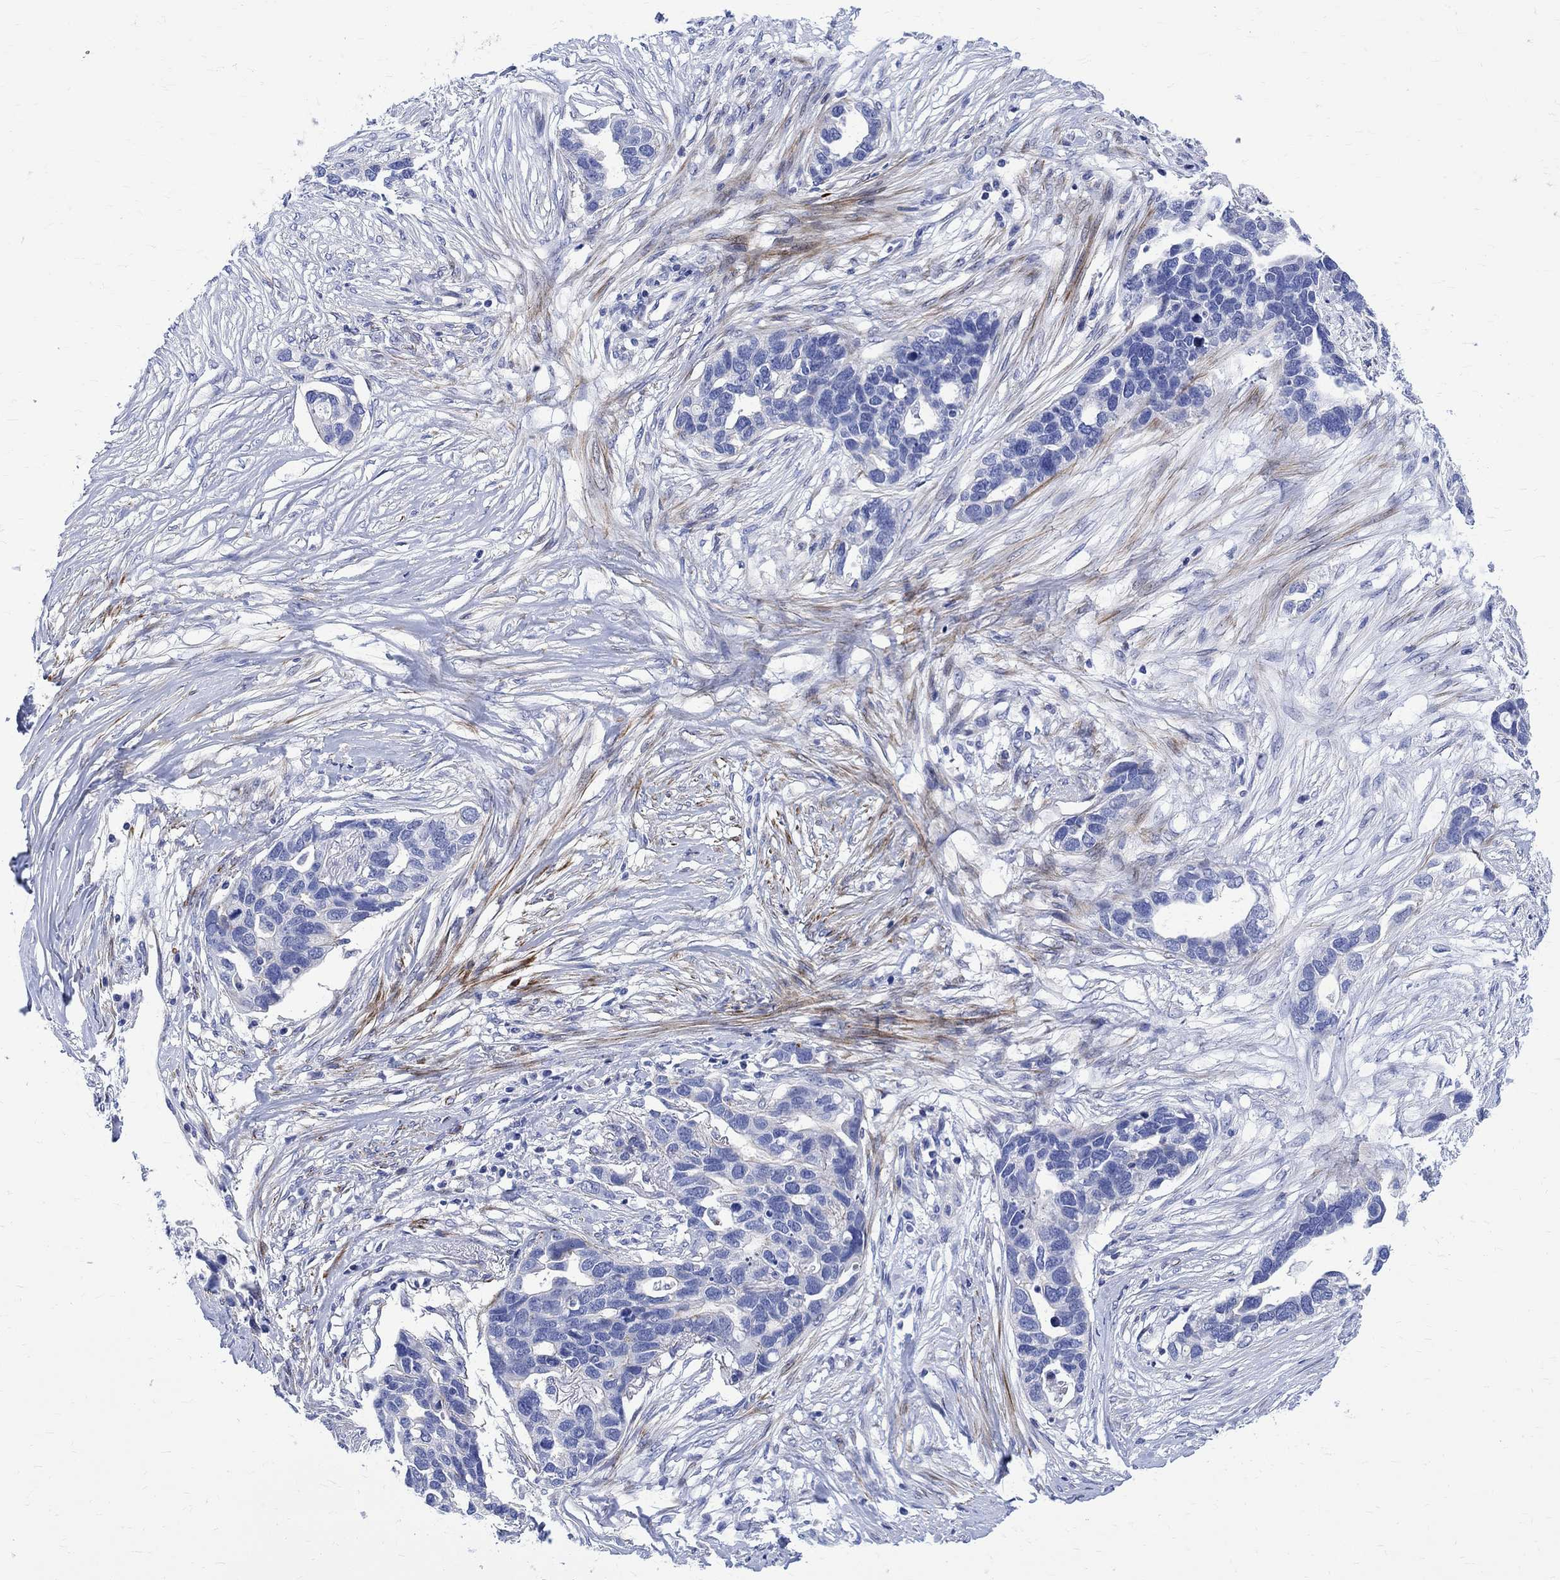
{"staining": {"intensity": "negative", "quantity": "none", "location": "none"}, "tissue": "ovarian cancer", "cell_type": "Tumor cells", "image_type": "cancer", "snomed": [{"axis": "morphology", "description": "Cystadenocarcinoma, serous, NOS"}, {"axis": "topography", "description": "Ovary"}], "caption": "Immunohistochemical staining of human ovarian serous cystadenocarcinoma reveals no significant positivity in tumor cells.", "gene": "PARVB", "patient": {"sex": "female", "age": 54}}